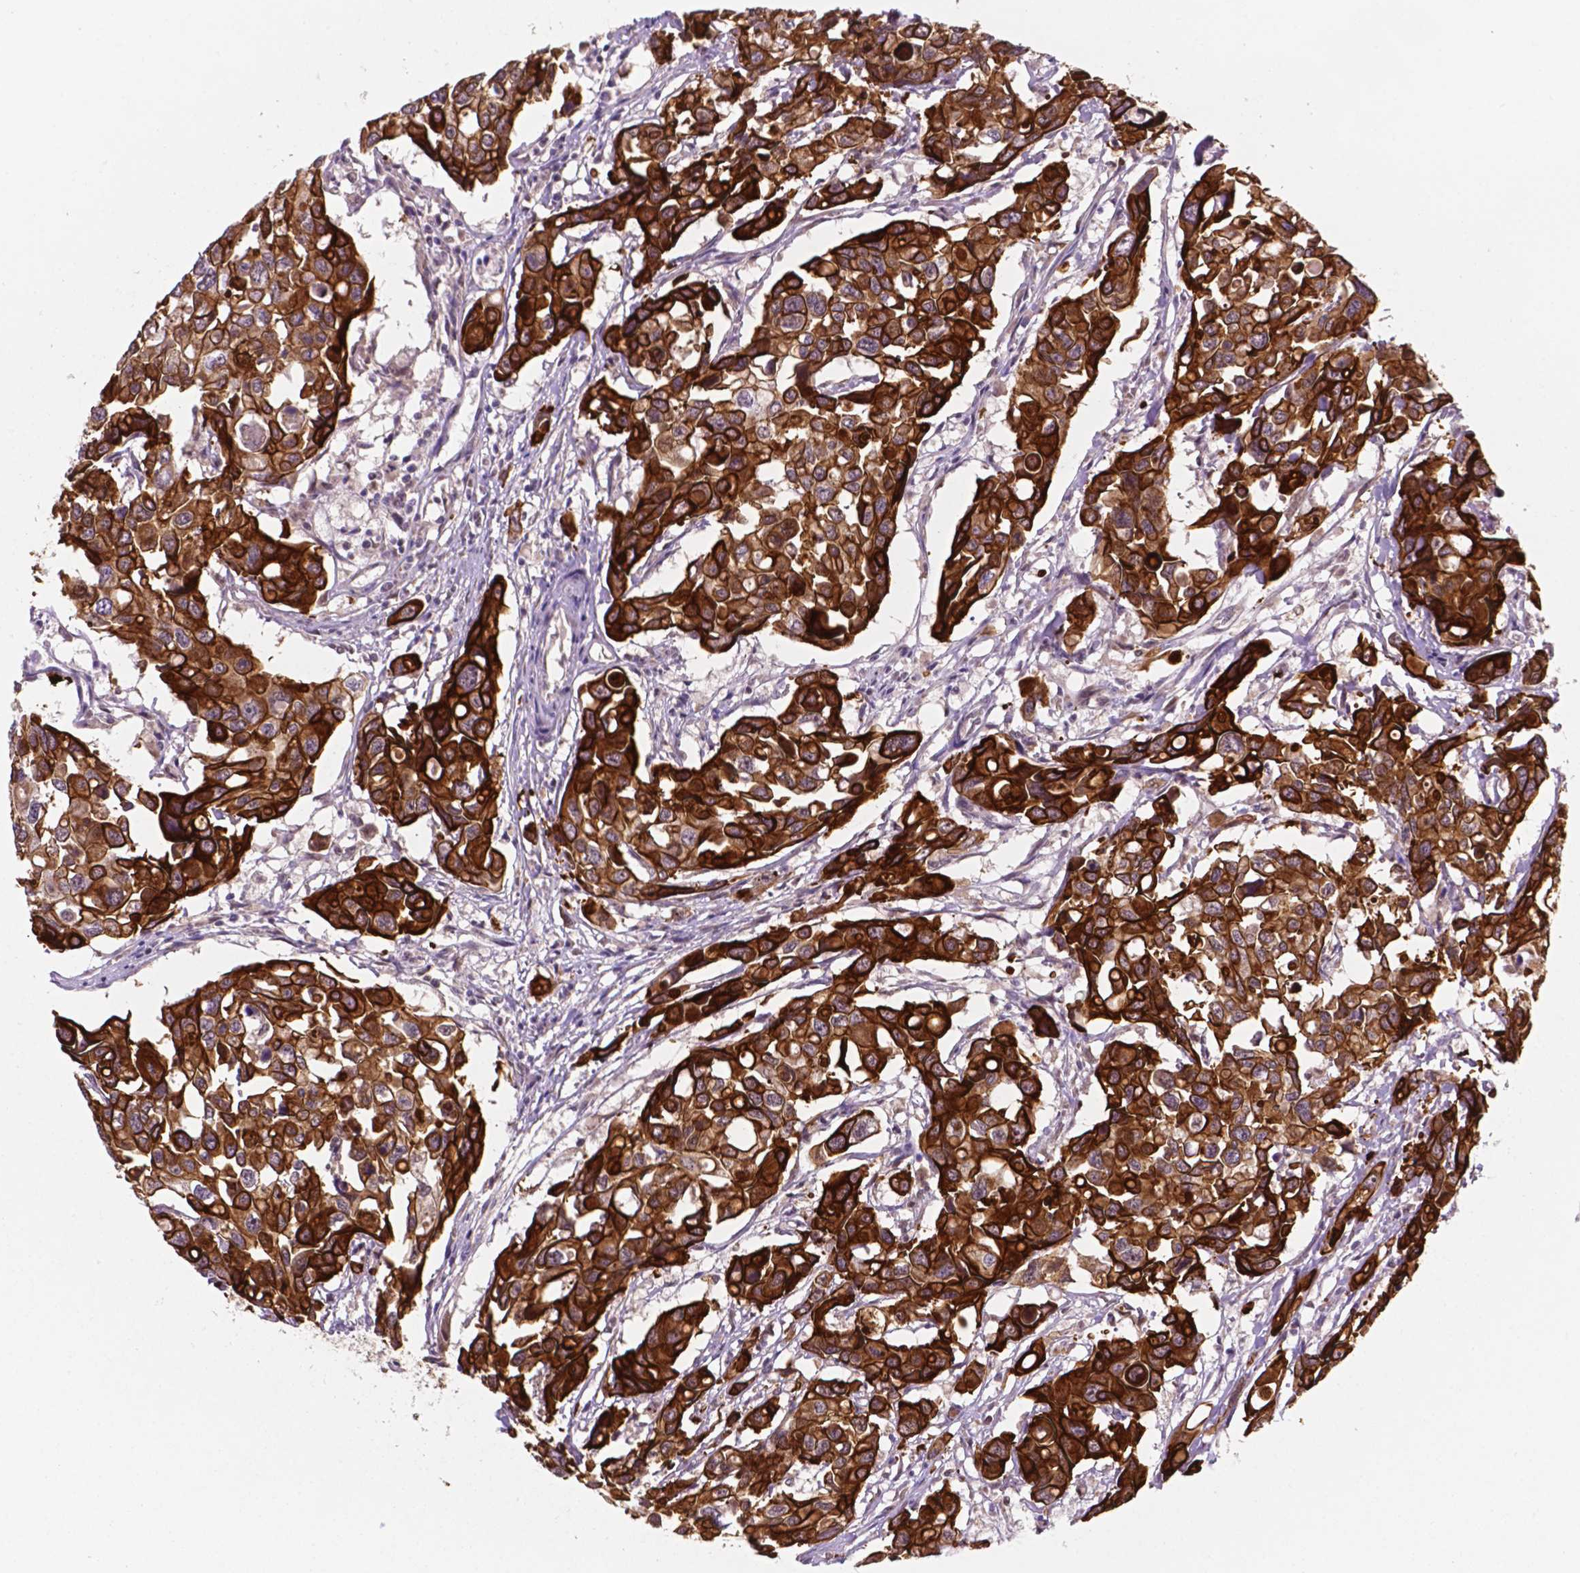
{"staining": {"intensity": "strong", "quantity": ">75%", "location": "cytoplasmic/membranous"}, "tissue": "colorectal cancer", "cell_type": "Tumor cells", "image_type": "cancer", "snomed": [{"axis": "morphology", "description": "Adenocarcinoma, NOS"}, {"axis": "topography", "description": "Colon"}], "caption": "A high amount of strong cytoplasmic/membranous expression is appreciated in approximately >75% of tumor cells in colorectal cancer tissue.", "gene": "SHLD3", "patient": {"sex": "male", "age": 77}}